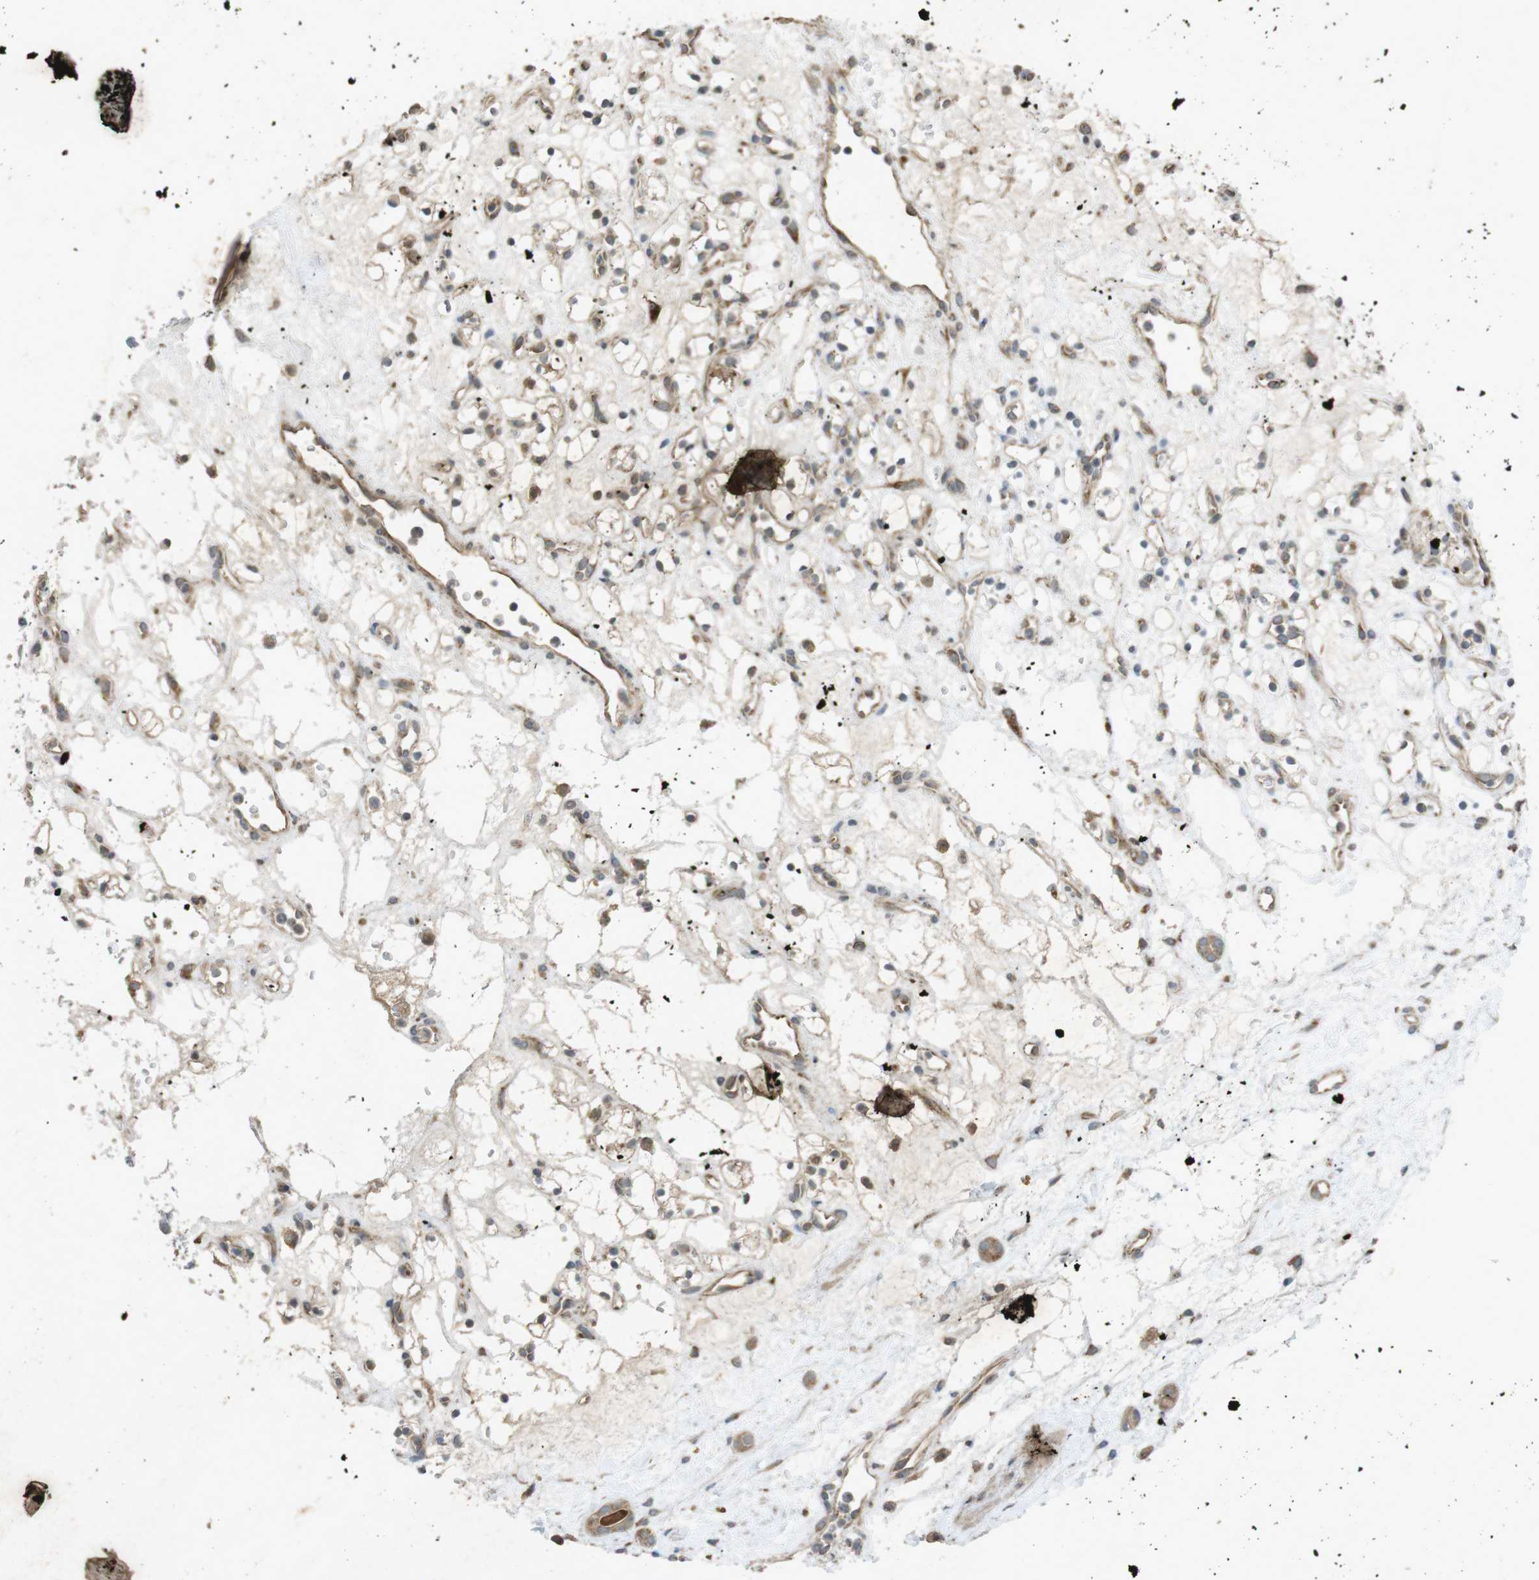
{"staining": {"intensity": "weak", "quantity": ">75%", "location": "cytoplasmic/membranous"}, "tissue": "renal cancer", "cell_type": "Tumor cells", "image_type": "cancer", "snomed": [{"axis": "morphology", "description": "Adenocarcinoma, NOS"}, {"axis": "topography", "description": "Kidney"}], "caption": "Protein staining of renal cancer (adenocarcinoma) tissue displays weak cytoplasmic/membranous positivity in about >75% of tumor cells.", "gene": "FLCN", "patient": {"sex": "female", "age": 60}}